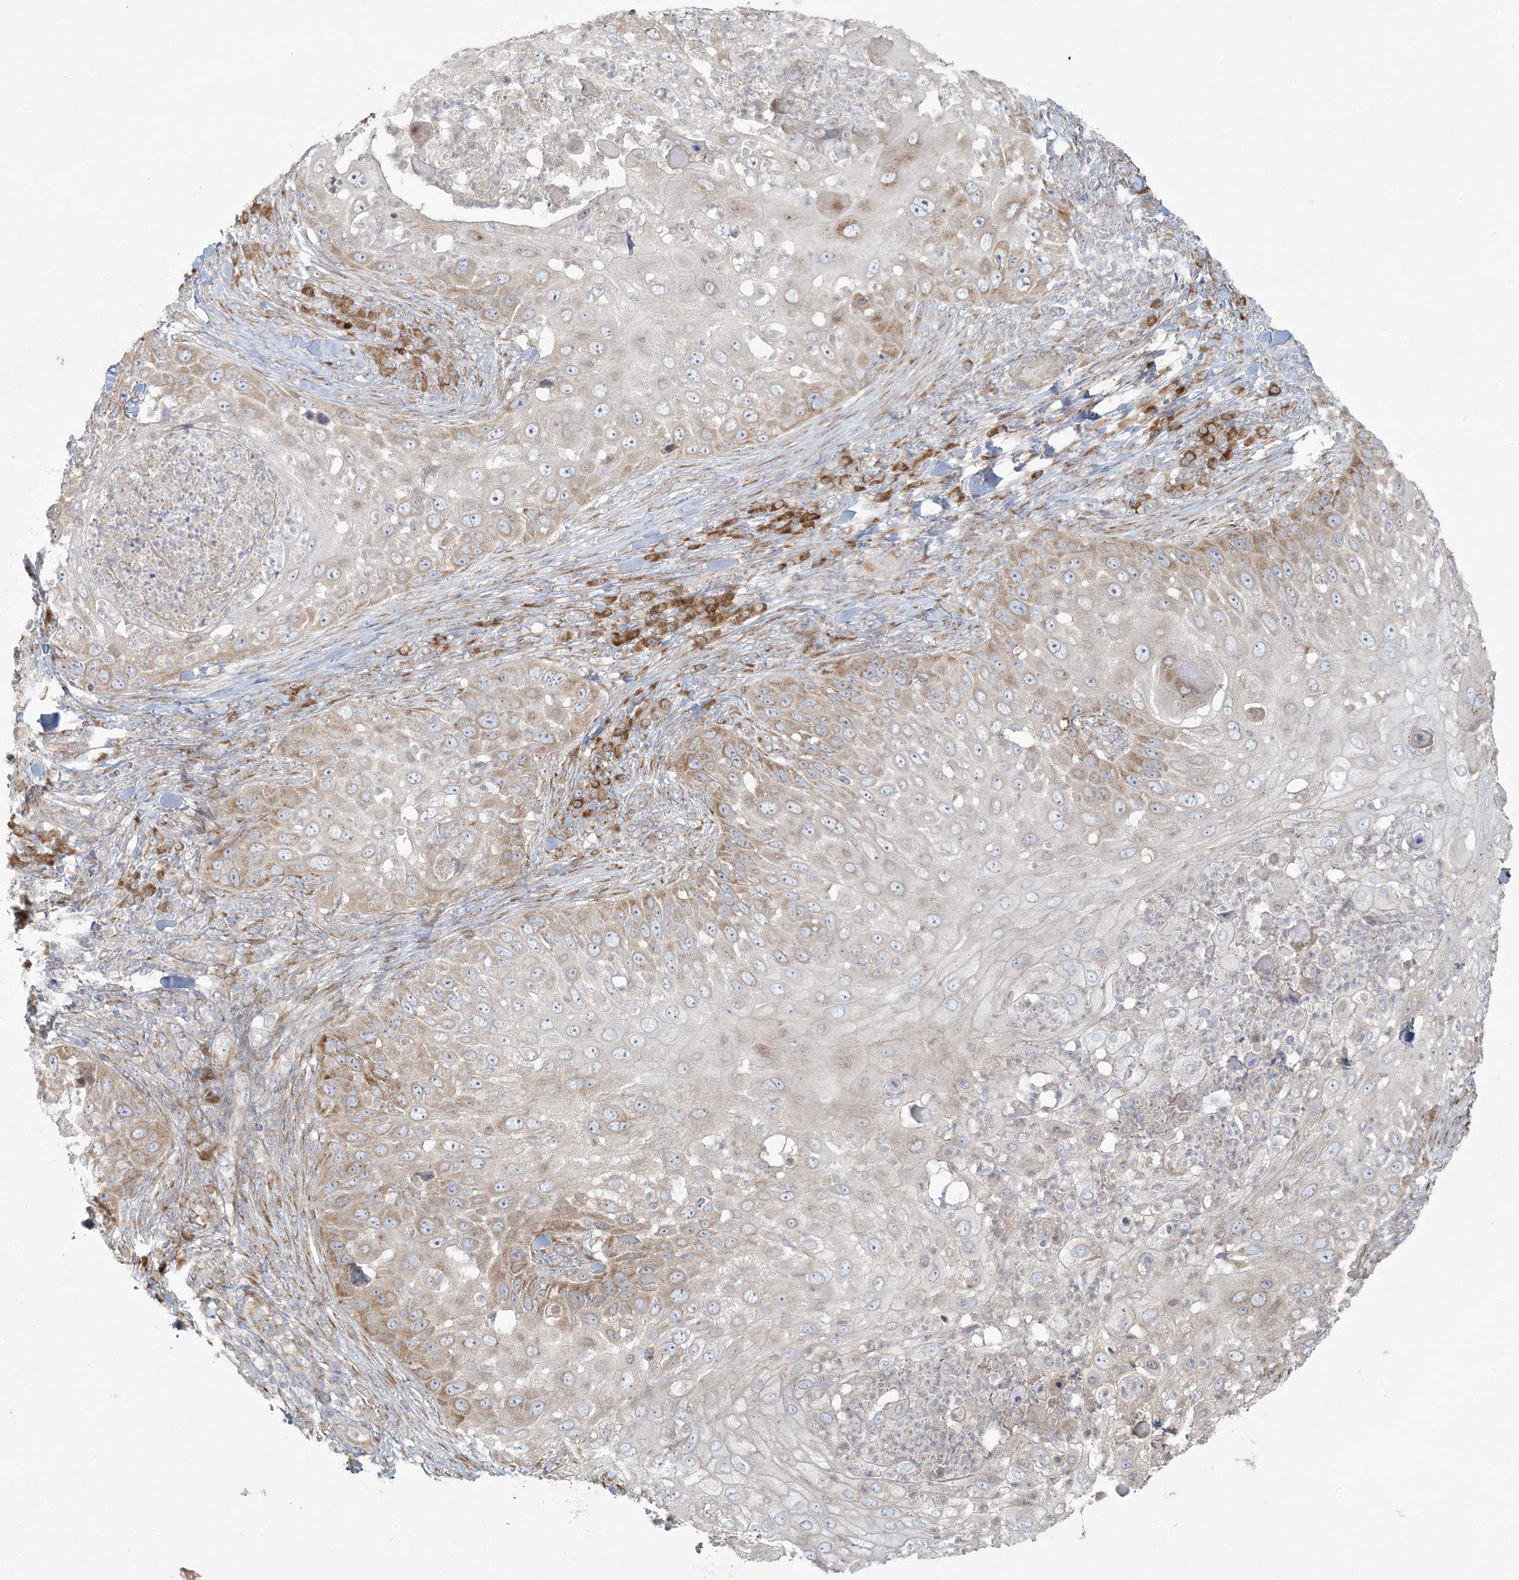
{"staining": {"intensity": "moderate", "quantity": "<25%", "location": "cytoplasmic/membranous"}, "tissue": "skin cancer", "cell_type": "Tumor cells", "image_type": "cancer", "snomed": [{"axis": "morphology", "description": "Squamous cell carcinoma, NOS"}, {"axis": "topography", "description": "Skin"}], "caption": "There is low levels of moderate cytoplasmic/membranous expression in tumor cells of skin squamous cell carcinoma, as demonstrated by immunohistochemical staining (brown color).", "gene": "ZNF263", "patient": {"sex": "female", "age": 44}}